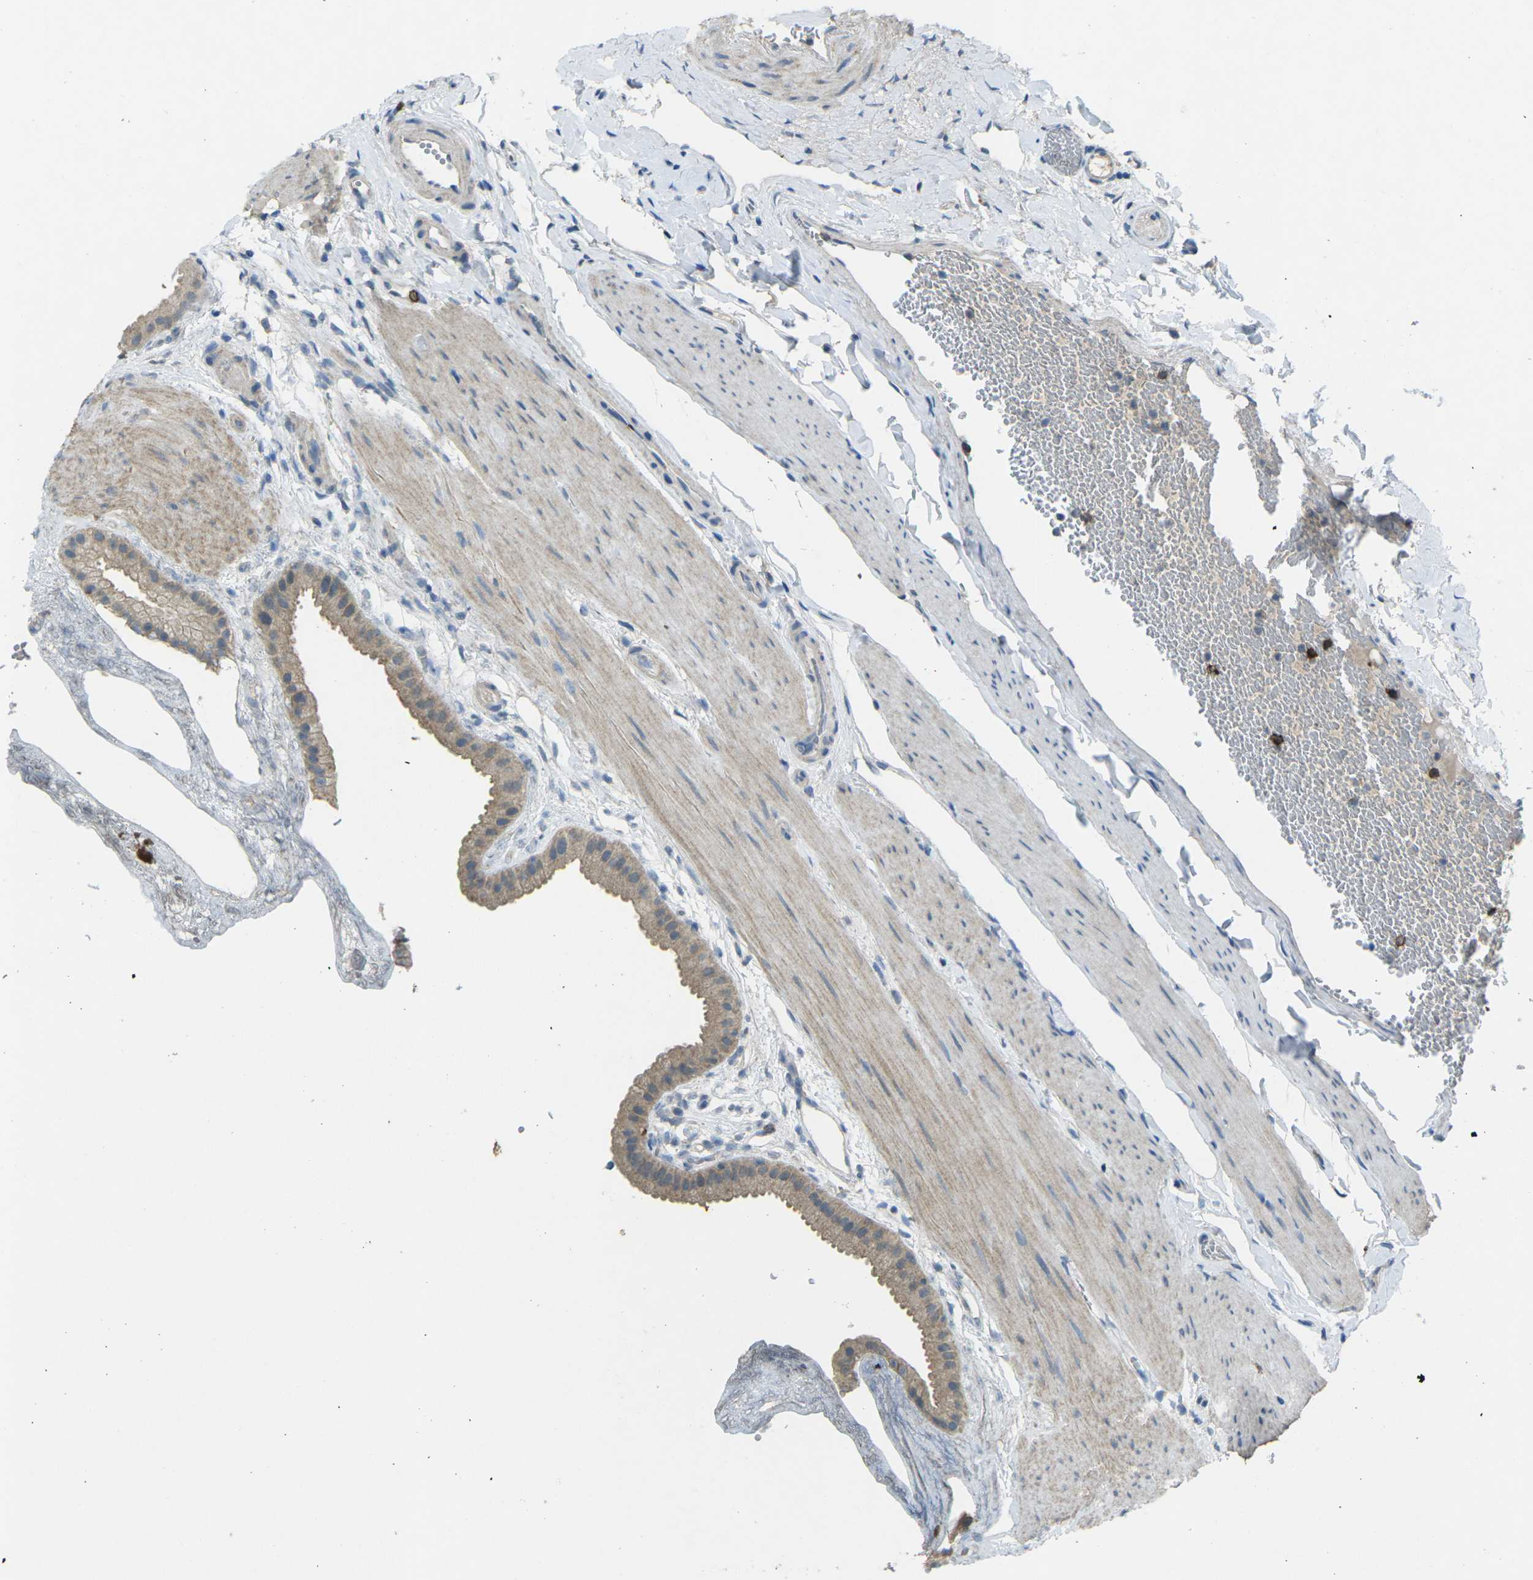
{"staining": {"intensity": "weak", "quantity": ">75%", "location": "cytoplasmic/membranous"}, "tissue": "gallbladder", "cell_type": "Glandular cells", "image_type": "normal", "snomed": [{"axis": "morphology", "description": "Normal tissue, NOS"}, {"axis": "topography", "description": "Gallbladder"}], "caption": "Immunohistochemical staining of normal human gallbladder reveals >75% levels of weak cytoplasmic/membranous protein positivity in approximately >75% of glandular cells. (DAB = brown stain, brightfield microscopy at high magnification).", "gene": "CD19", "patient": {"sex": "female", "age": 64}}